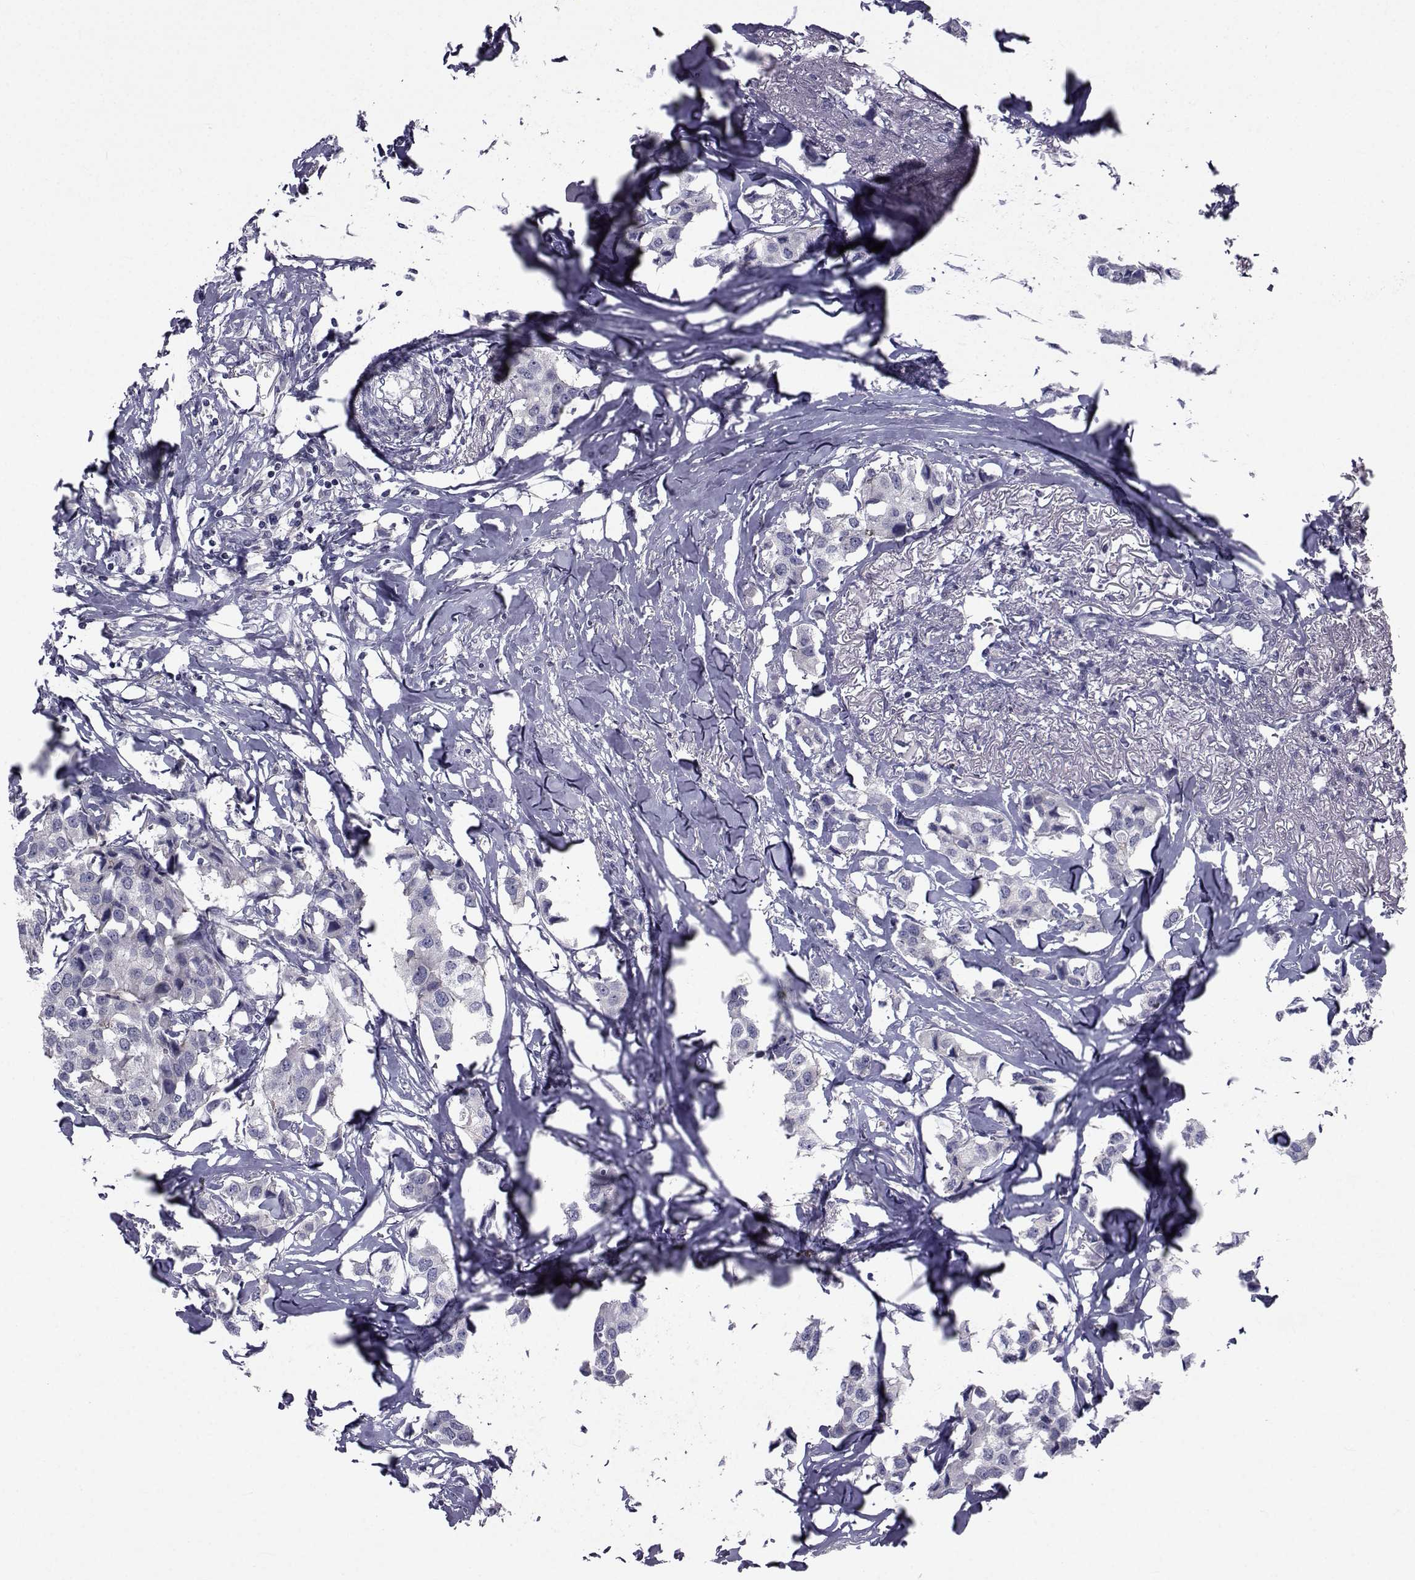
{"staining": {"intensity": "negative", "quantity": "none", "location": "none"}, "tissue": "breast cancer", "cell_type": "Tumor cells", "image_type": "cancer", "snomed": [{"axis": "morphology", "description": "Duct carcinoma"}, {"axis": "topography", "description": "Breast"}], "caption": "Breast cancer was stained to show a protein in brown. There is no significant staining in tumor cells.", "gene": "SLC30A10", "patient": {"sex": "female", "age": 80}}